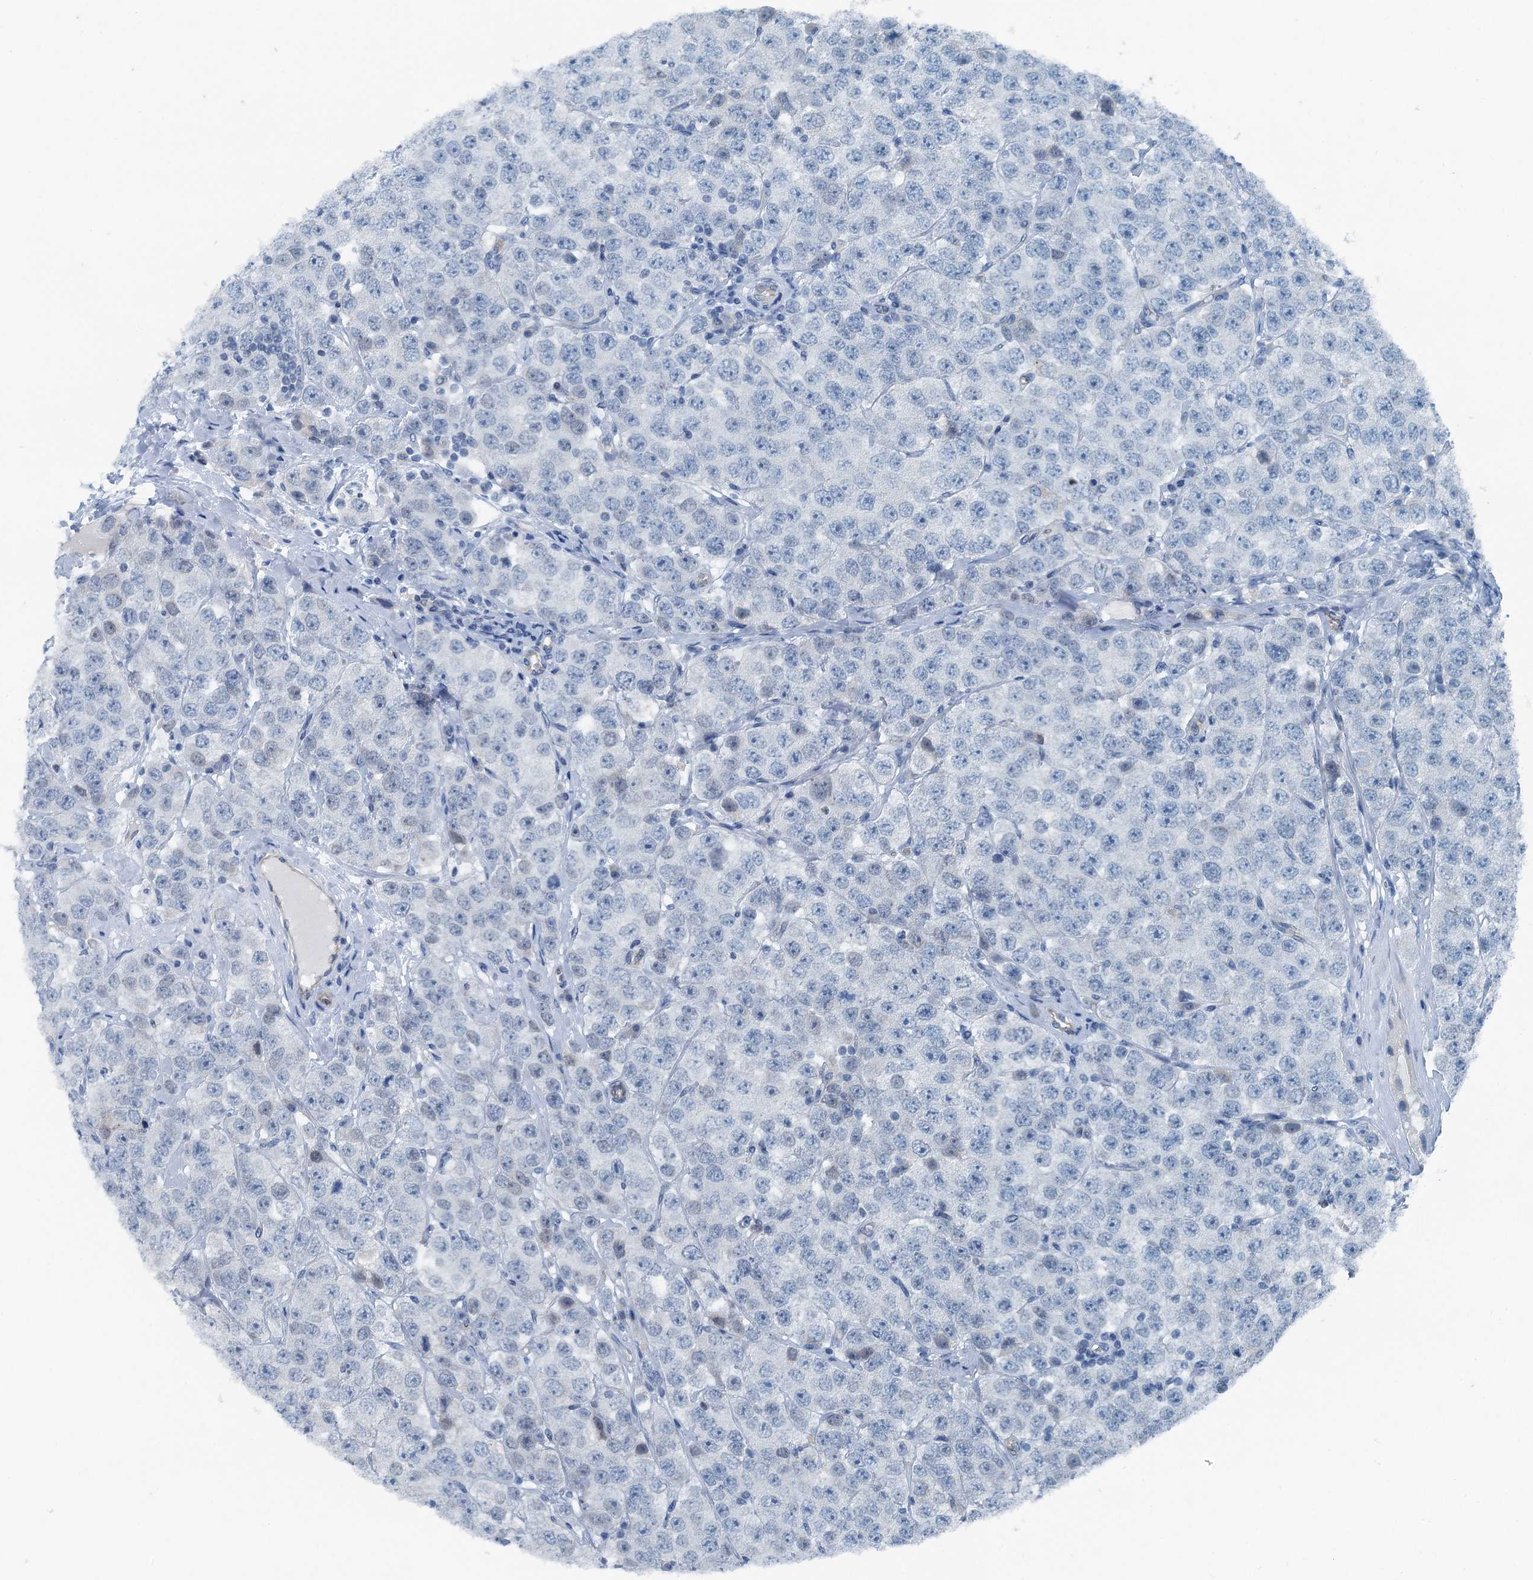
{"staining": {"intensity": "negative", "quantity": "none", "location": "none"}, "tissue": "testis cancer", "cell_type": "Tumor cells", "image_type": "cancer", "snomed": [{"axis": "morphology", "description": "Seminoma, NOS"}, {"axis": "topography", "description": "Testis"}], "caption": "Immunohistochemistry (IHC) histopathology image of testis cancer stained for a protein (brown), which demonstrates no expression in tumor cells.", "gene": "GFOD2", "patient": {"sex": "male", "age": 28}}